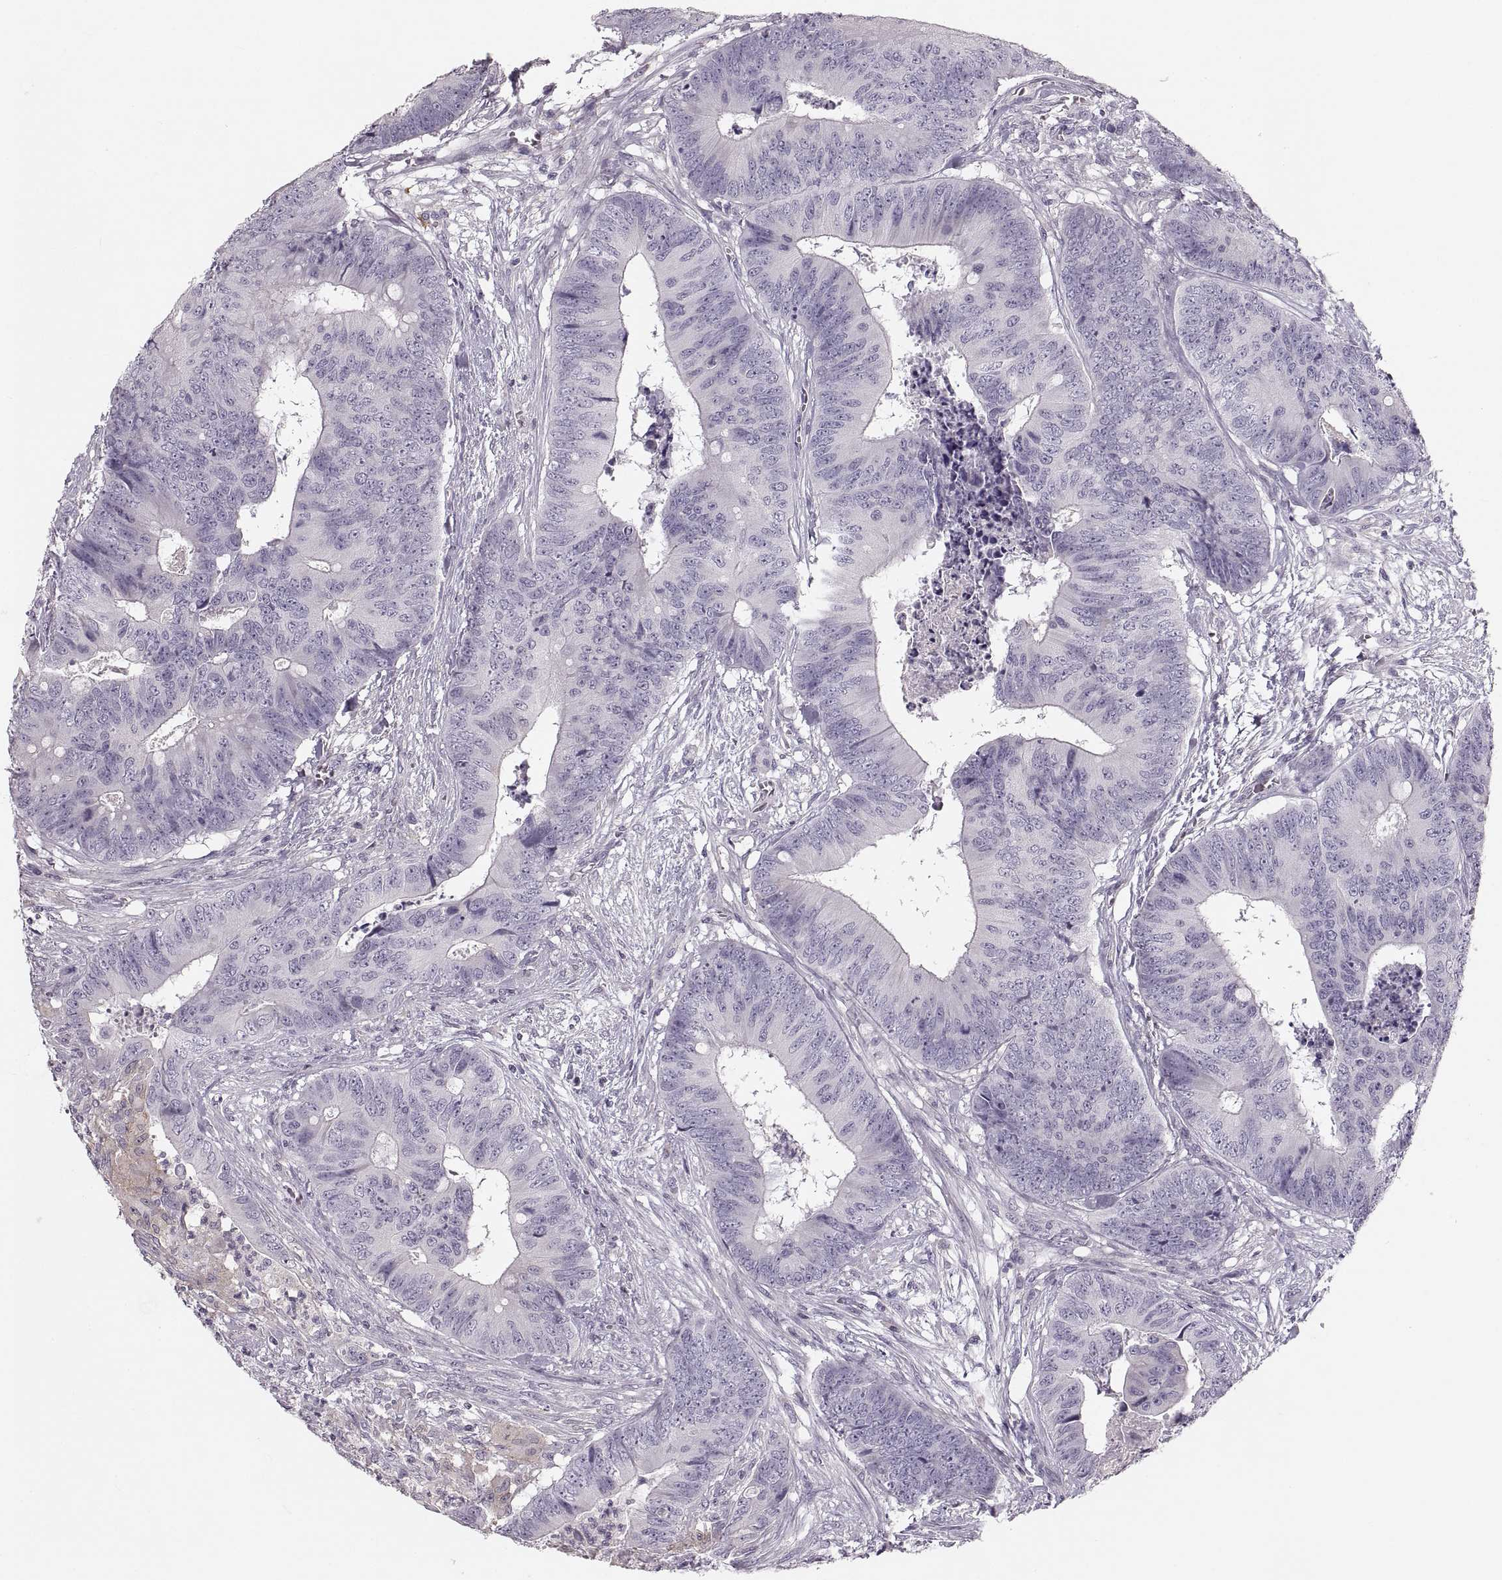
{"staining": {"intensity": "negative", "quantity": "none", "location": "none"}, "tissue": "colorectal cancer", "cell_type": "Tumor cells", "image_type": "cancer", "snomed": [{"axis": "morphology", "description": "Adenocarcinoma, NOS"}, {"axis": "topography", "description": "Colon"}], "caption": "Colorectal cancer (adenocarcinoma) was stained to show a protein in brown. There is no significant positivity in tumor cells.", "gene": "RUNDC3A", "patient": {"sex": "male", "age": 84}}